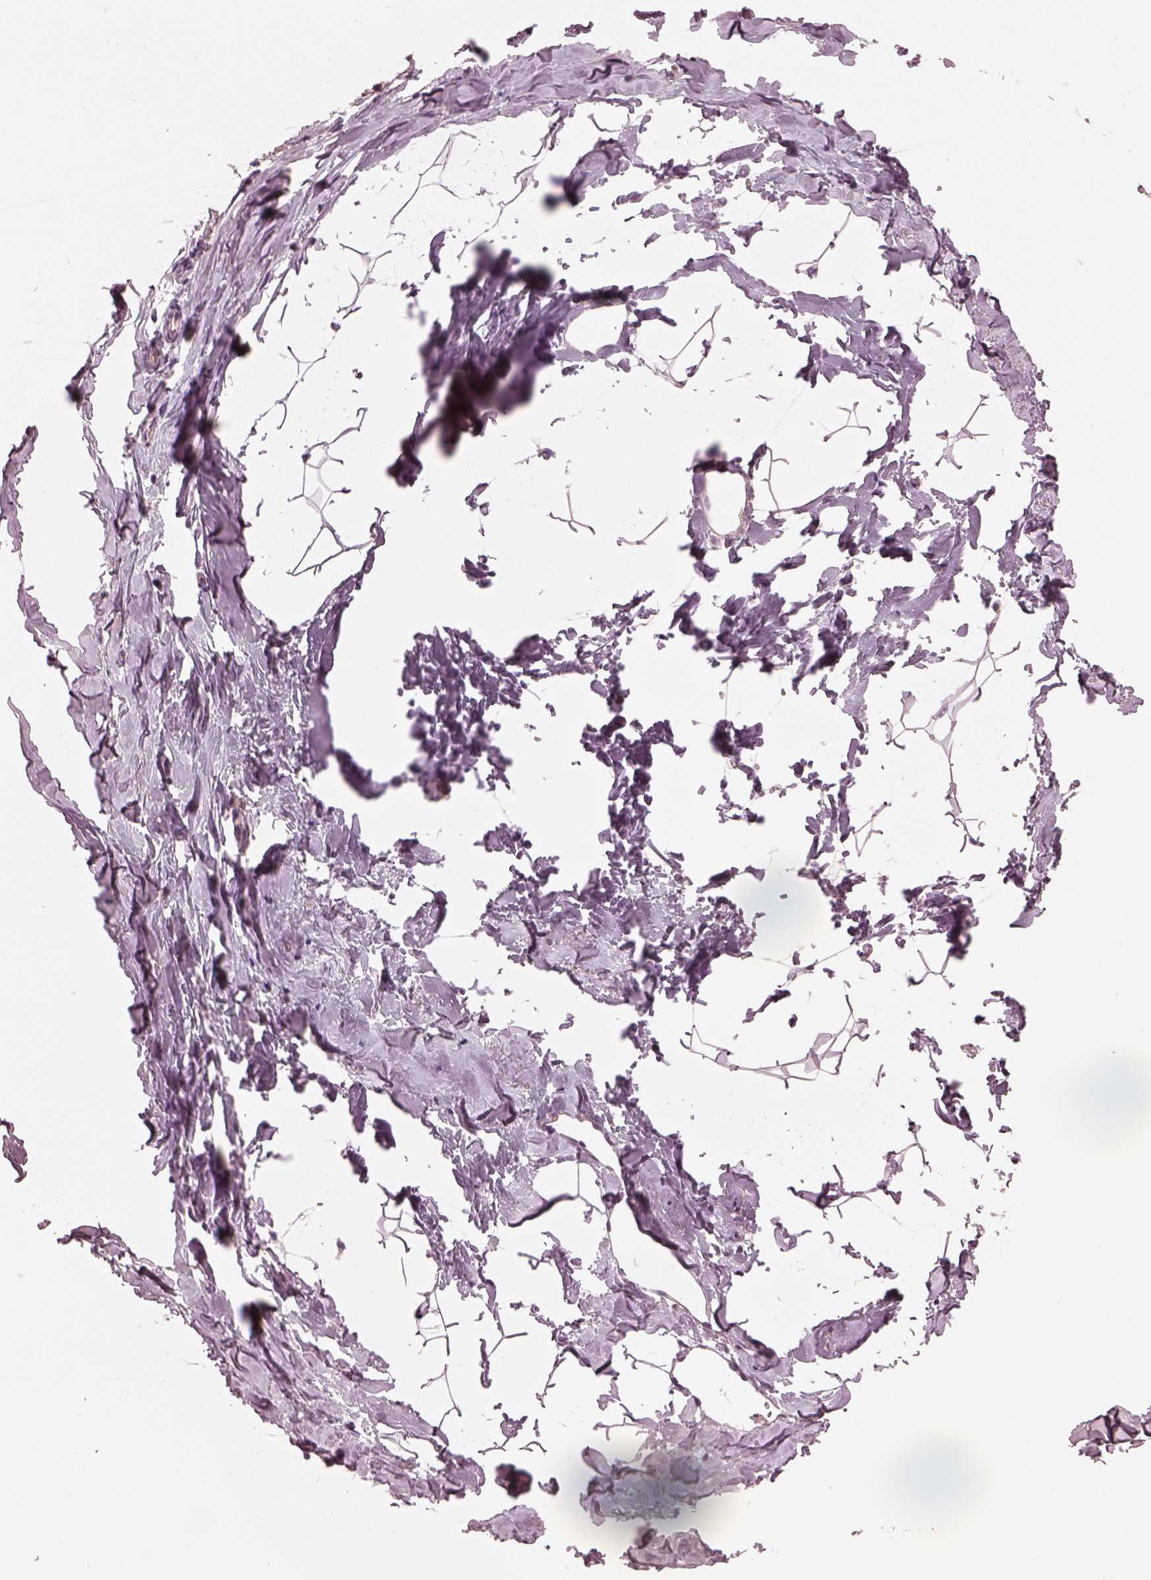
{"staining": {"intensity": "negative", "quantity": "none", "location": "none"}, "tissue": "breast", "cell_type": "Adipocytes", "image_type": "normal", "snomed": [{"axis": "morphology", "description": "Normal tissue, NOS"}, {"axis": "topography", "description": "Breast"}], "caption": "The histopathology image shows no significant positivity in adipocytes of breast.", "gene": "ODAD1", "patient": {"sex": "female", "age": 32}}